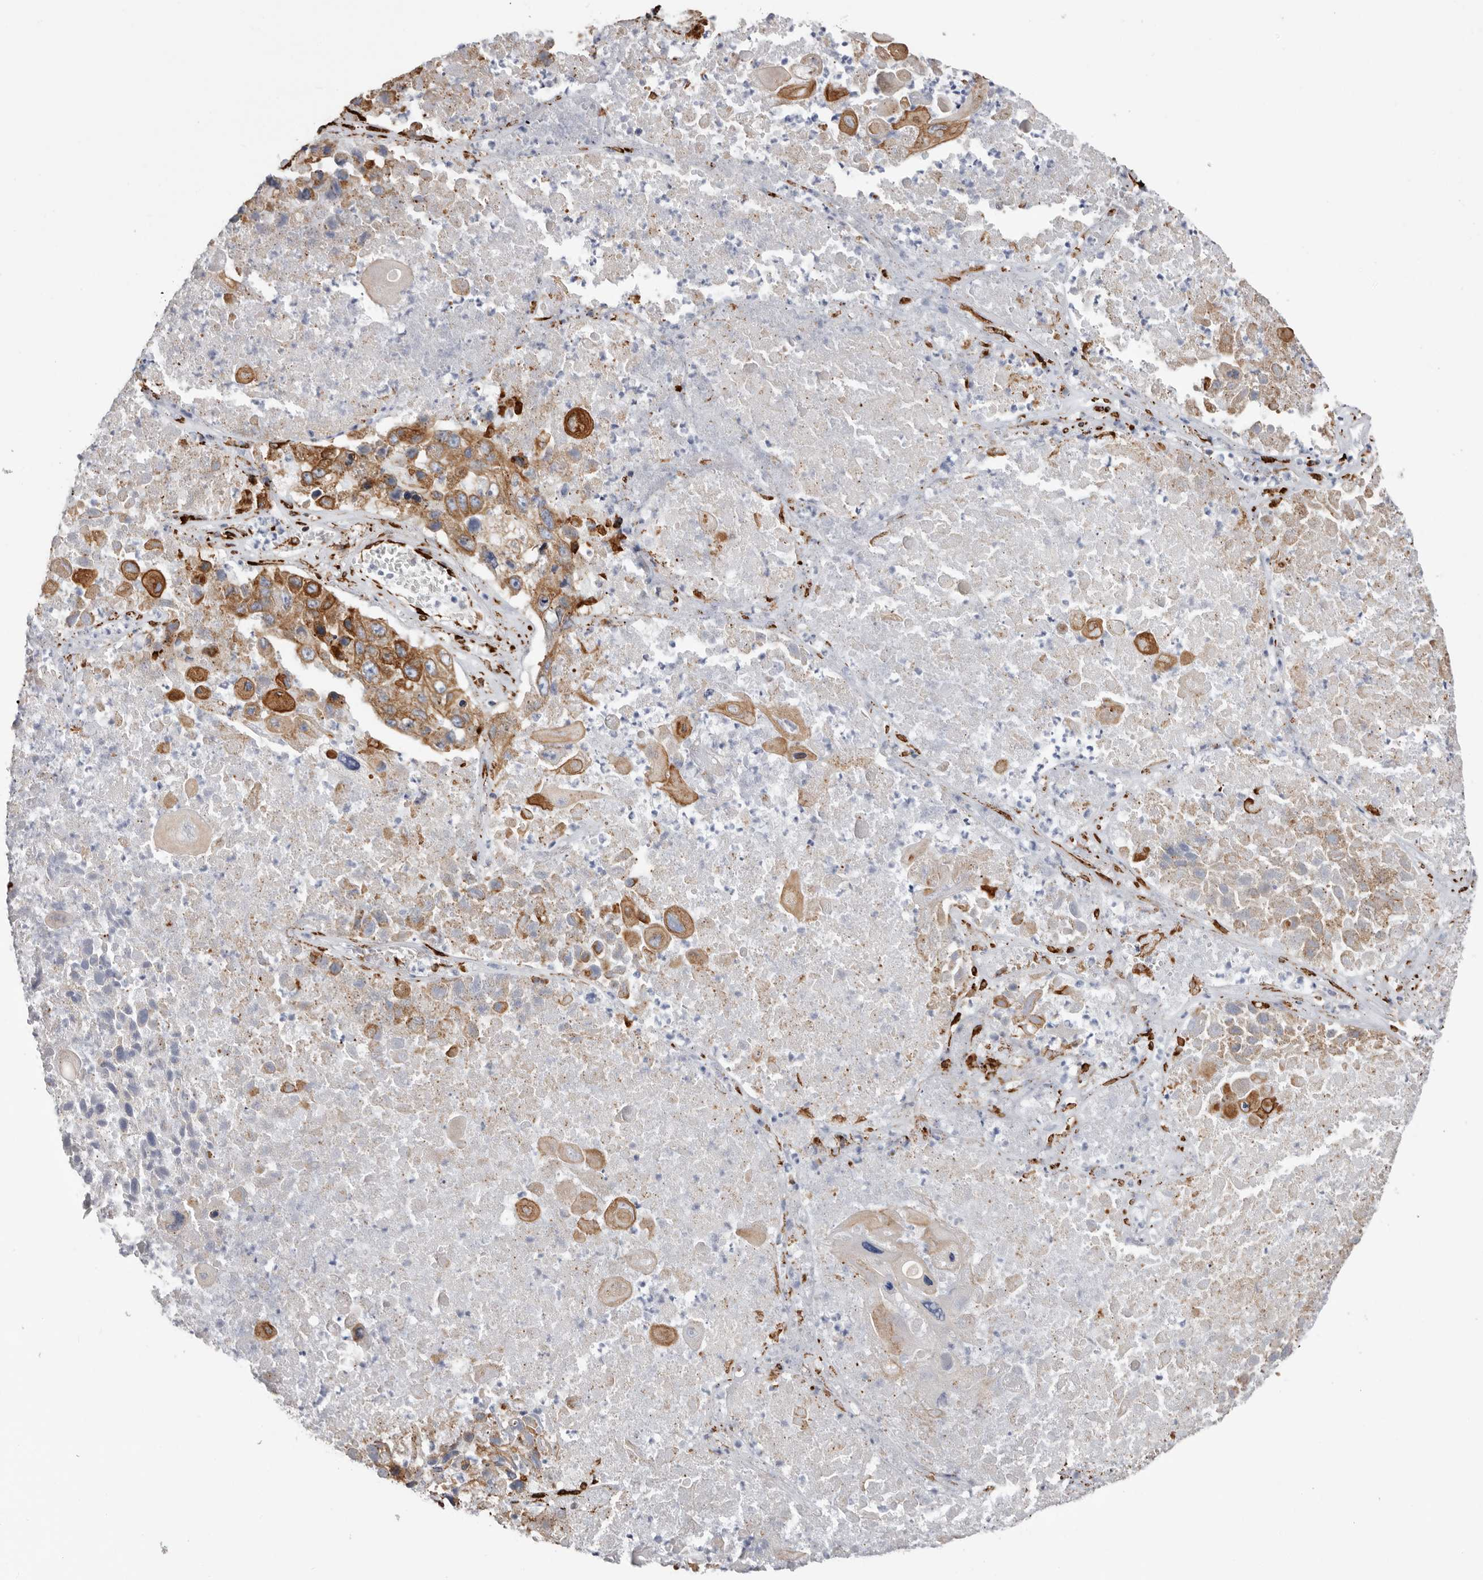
{"staining": {"intensity": "strong", "quantity": ">75%", "location": "cytoplasmic/membranous"}, "tissue": "lung cancer", "cell_type": "Tumor cells", "image_type": "cancer", "snomed": [{"axis": "morphology", "description": "Squamous cell carcinoma, NOS"}, {"axis": "topography", "description": "Lung"}], "caption": "Approximately >75% of tumor cells in squamous cell carcinoma (lung) demonstrate strong cytoplasmic/membranous protein staining as visualized by brown immunohistochemical staining.", "gene": "SEMA3E", "patient": {"sex": "male", "age": 61}}